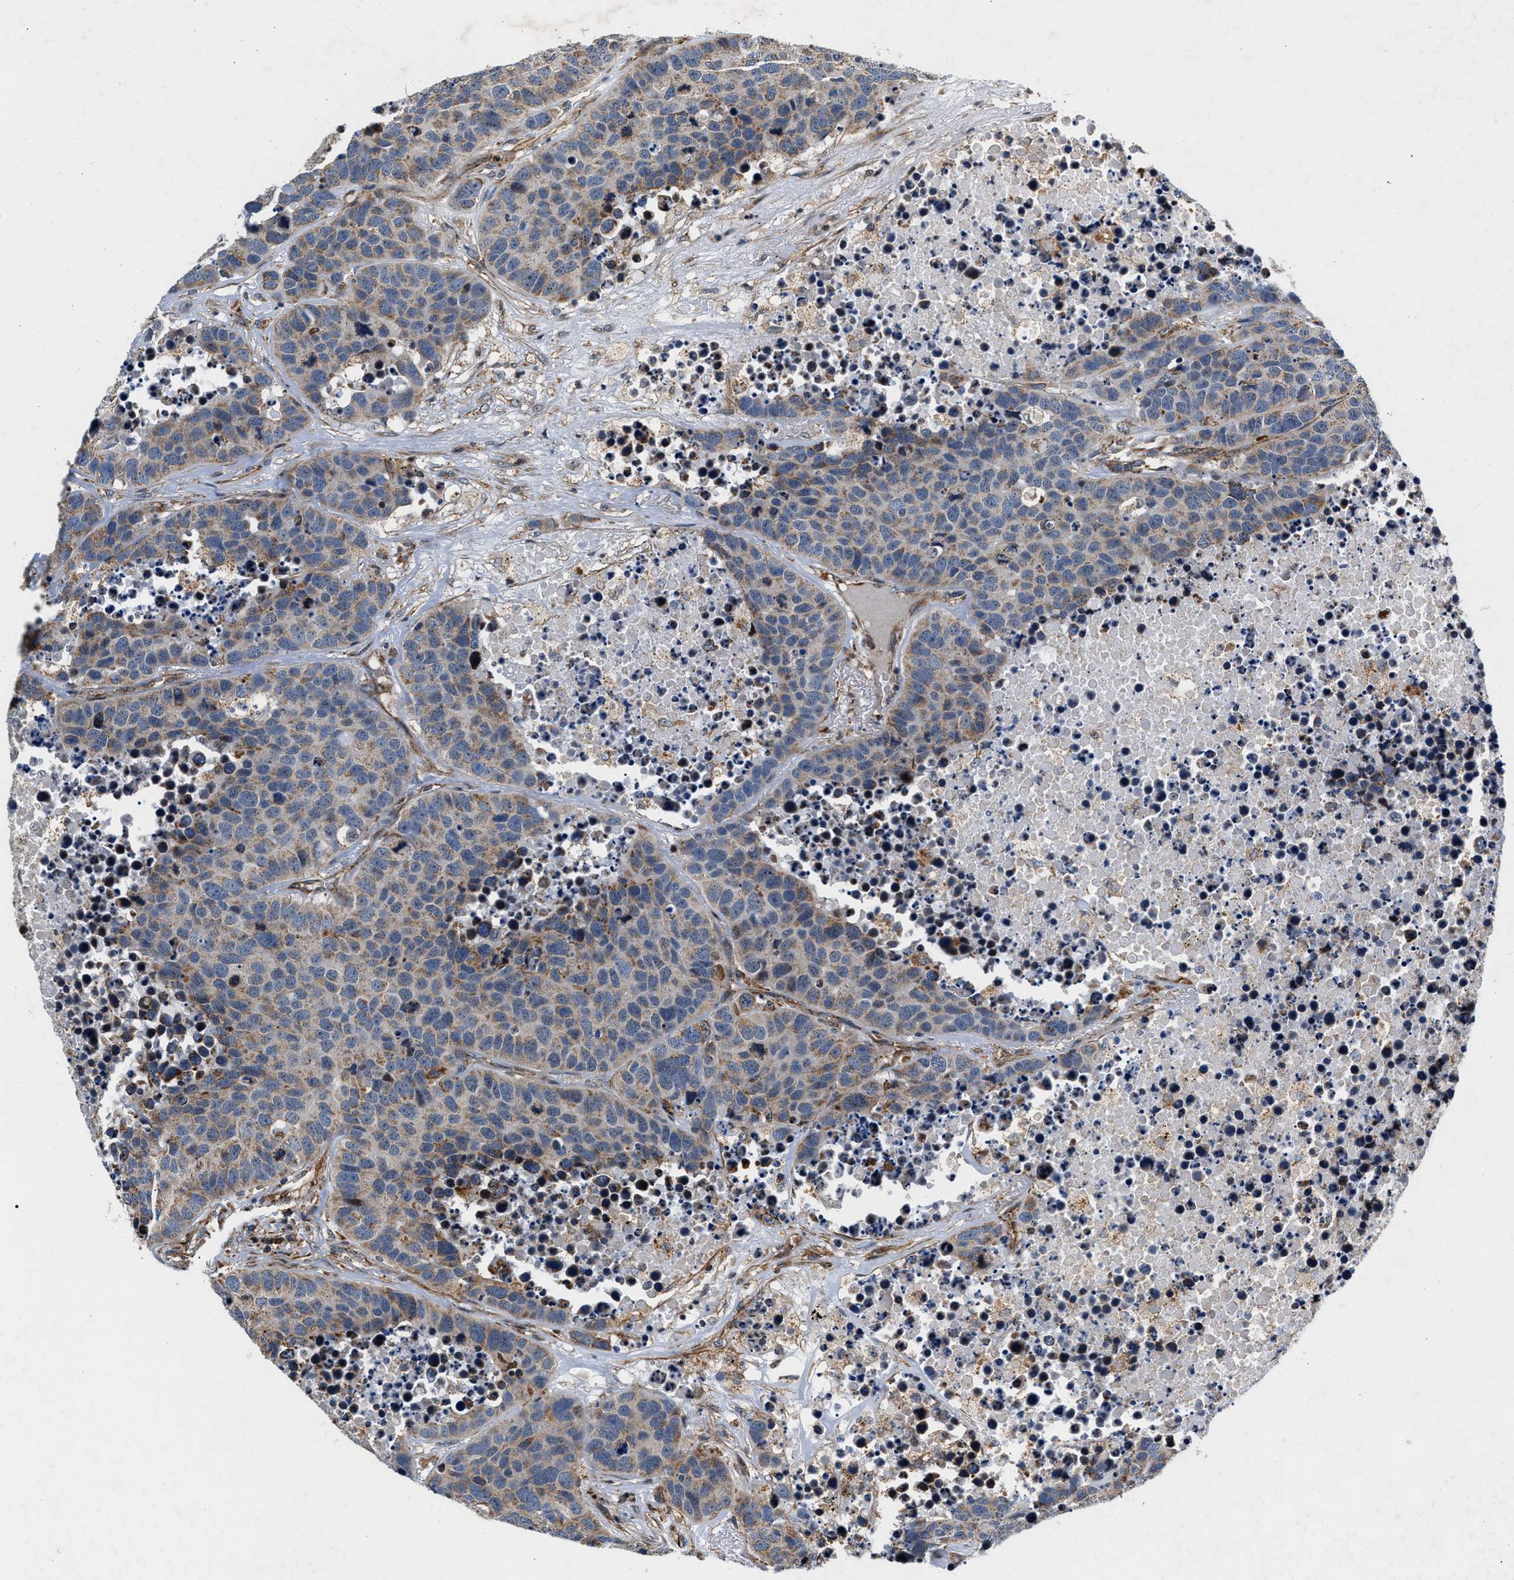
{"staining": {"intensity": "weak", "quantity": "25%-75%", "location": "cytoplasmic/membranous"}, "tissue": "carcinoid", "cell_type": "Tumor cells", "image_type": "cancer", "snomed": [{"axis": "morphology", "description": "Carcinoid, malignant, NOS"}, {"axis": "topography", "description": "Lung"}], "caption": "Carcinoid tissue reveals weak cytoplasmic/membranous staining in about 25%-75% of tumor cells The protein of interest is shown in brown color, while the nuclei are stained blue.", "gene": "SGK1", "patient": {"sex": "male", "age": 60}}